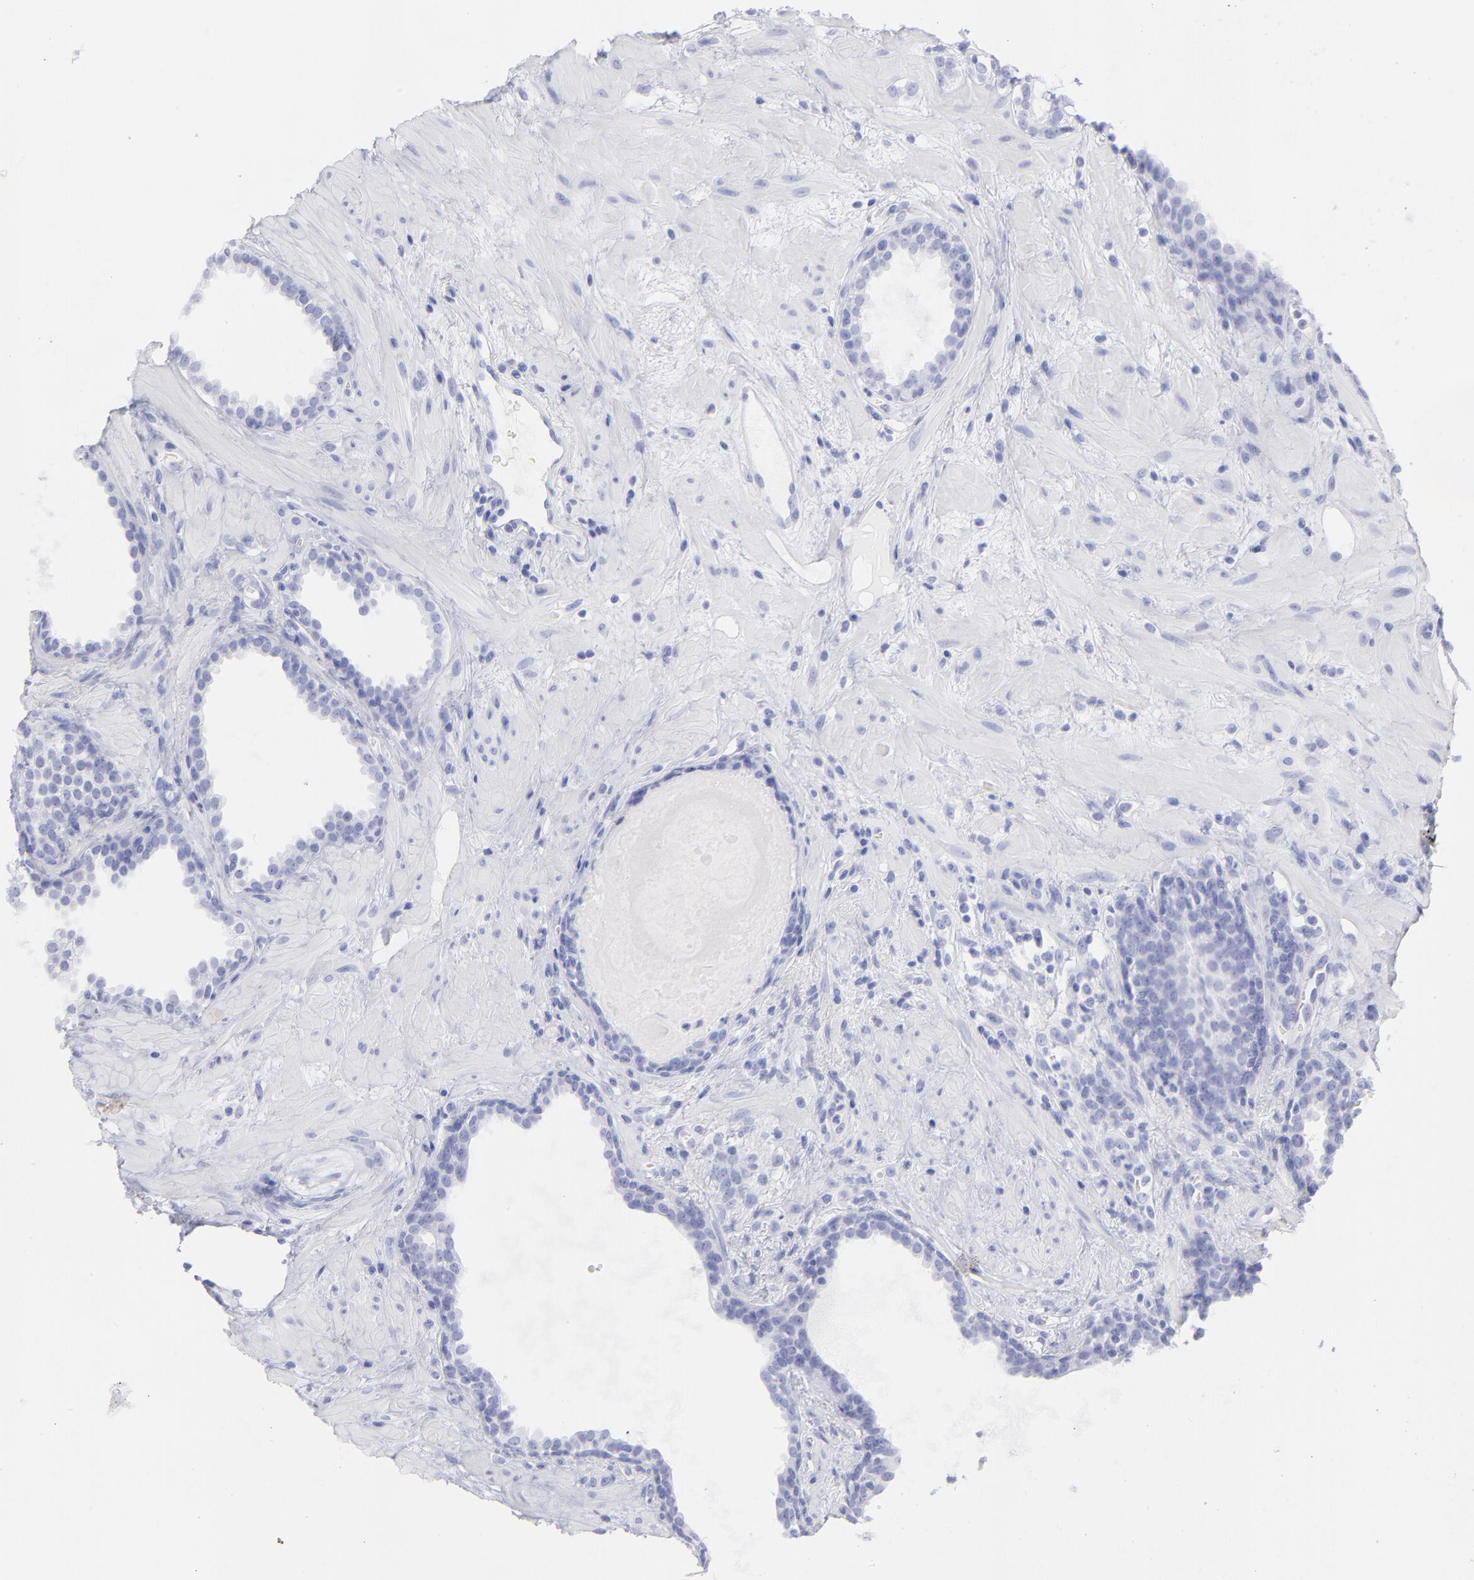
{"staining": {"intensity": "negative", "quantity": "none", "location": "none"}, "tissue": "prostate cancer", "cell_type": "Tumor cells", "image_type": "cancer", "snomed": [{"axis": "morphology", "description": "Adenocarcinoma, Low grade"}, {"axis": "topography", "description": "Prostate"}], "caption": "High power microscopy micrograph of an IHC micrograph of low-grade adenocarcinoma (prostate), revealing no significant staining in tumor cells.", "gene": "F13B", "patient": {"sex": "male", "age": 57}}